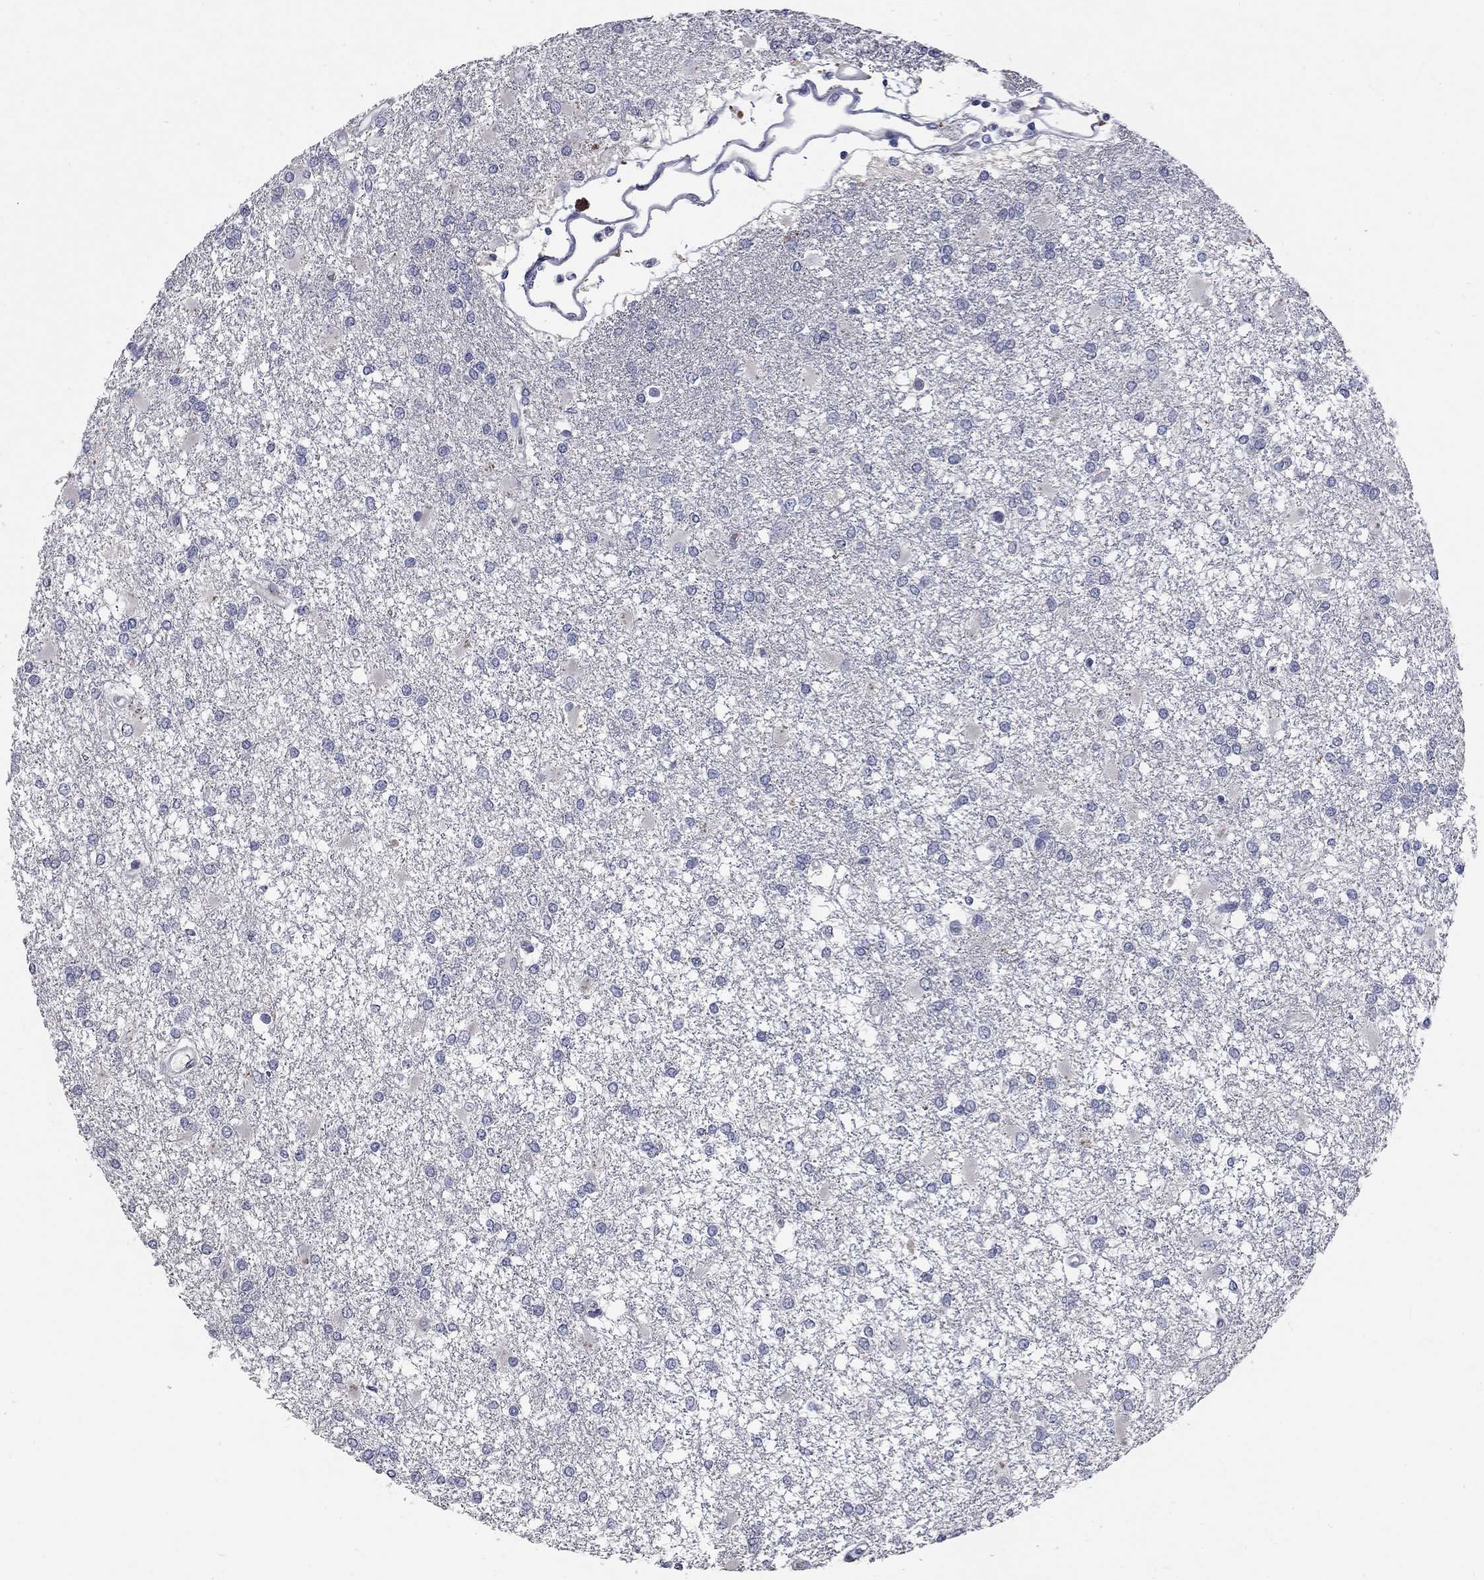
{"staining": {"intensity": "negative", "quantity": "none", "location": "none"}, "tissue": "glioma", "cell_type": "Tumor cells", "image_type": "cancer", "snomed": [{"axis": "morphology", "description": "Glioma, malignant, High grade"}, {"axis": "topography", "description": "Cerebral cortex"}], "caption": "DAB immunohistochemical staining of human glioma shows no significant positivity in tumor cells.", "gene": "SYT12", "patient": {"sex": "male", "age": 79}}